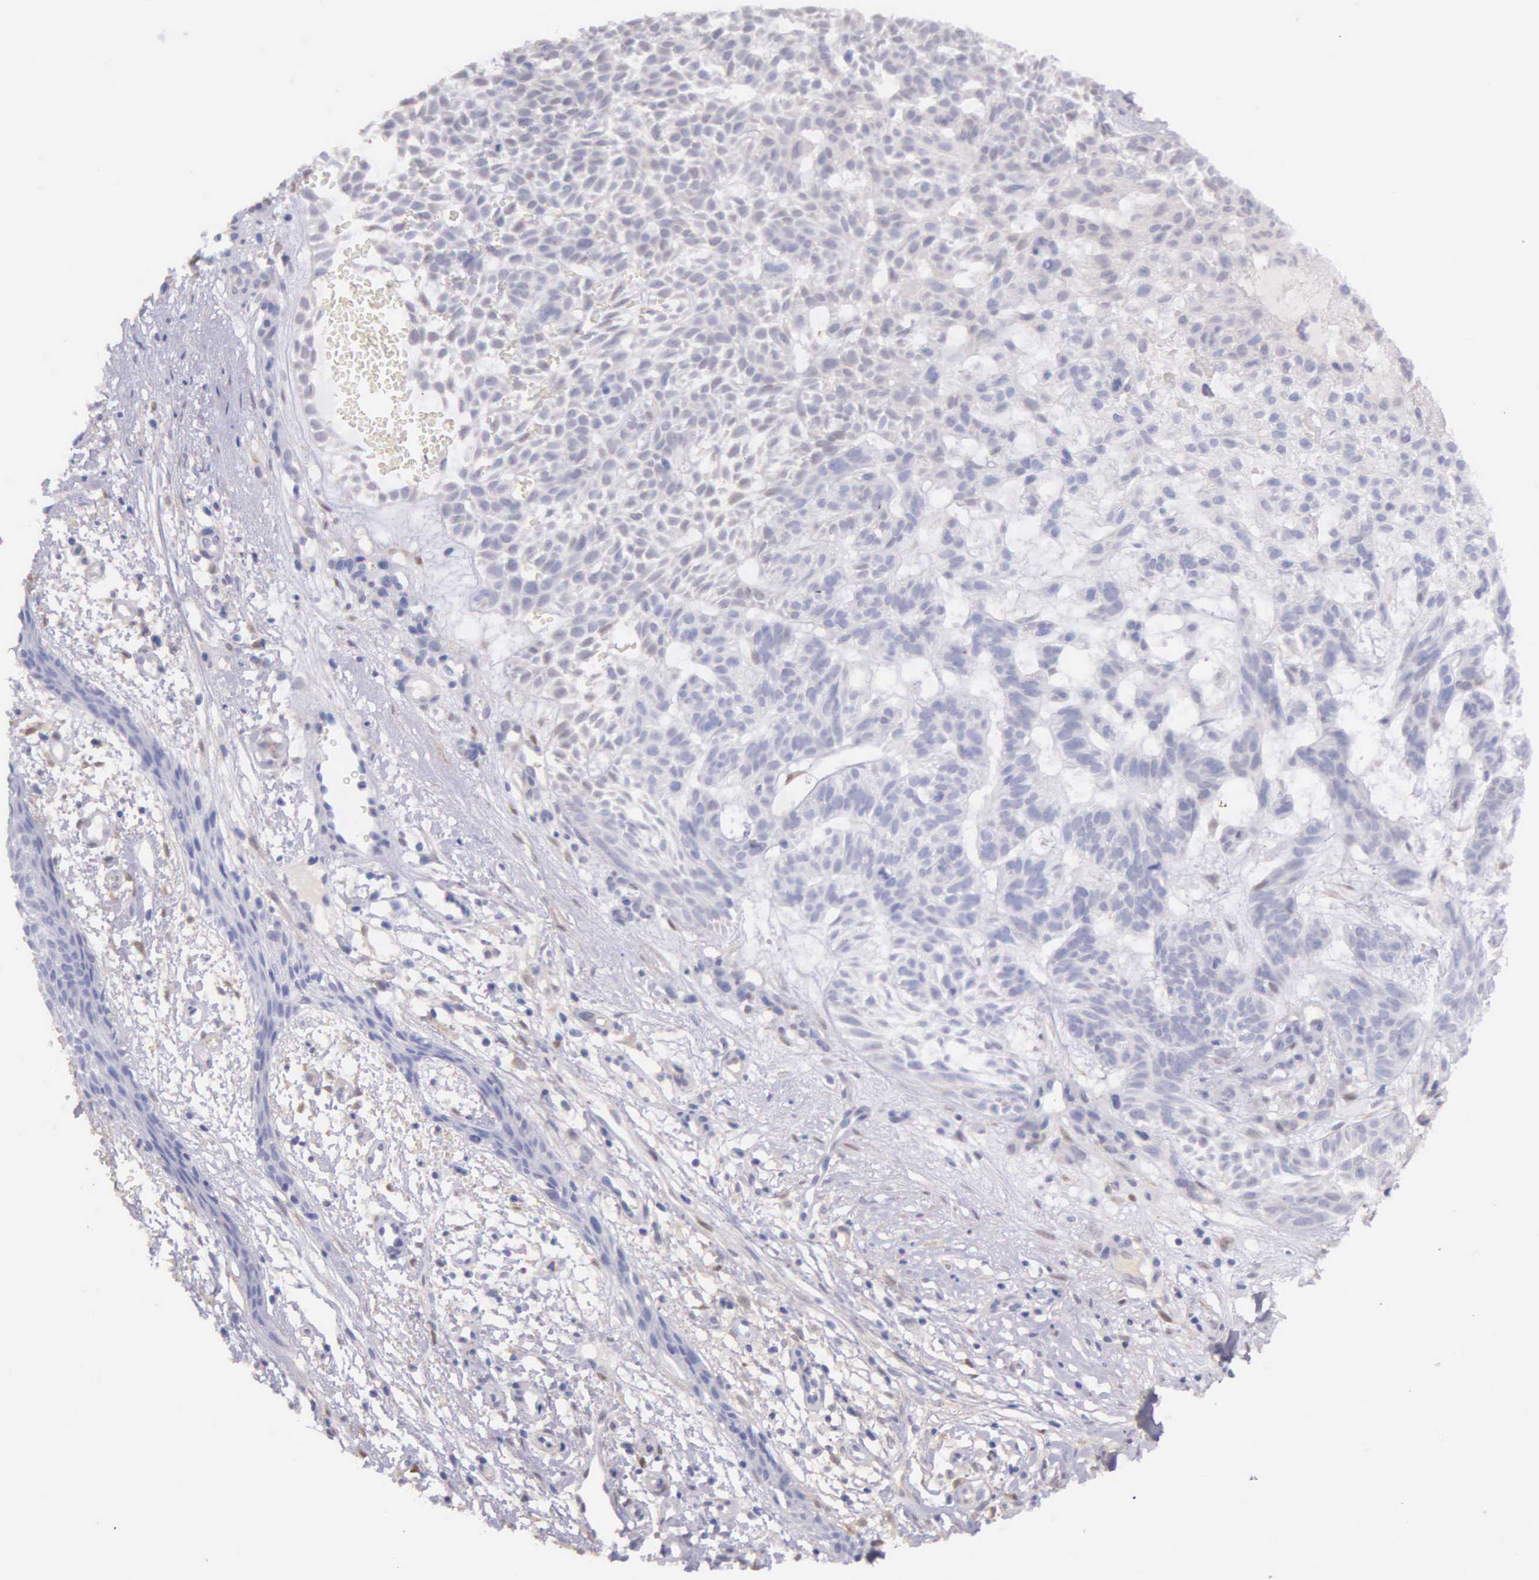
{"staining": {"intensity": "negative", "quantity": "none", "location": "none"}, "tissue": "skin cancer", "cell_type": "Tumor cells", "image_type": "cancer", "snomed": [{"axis": "morphology", "description": "Basal cell carcinoma"}, {"axis": "topography", "description": "Skin"}], "caption": "Immunohistochemistry (IHC) histopathology image of neoplastic tissue: skin basal cell carcinoma stained with DAB reveals no significant protein expression in tumor cells. Brightfield microscopy of IHC stained with DAB (brown) and hematoxylin (blue), captured at high magnification.", "gene": "GSTT2", "patient": {"sex": "male", "age": 75}}